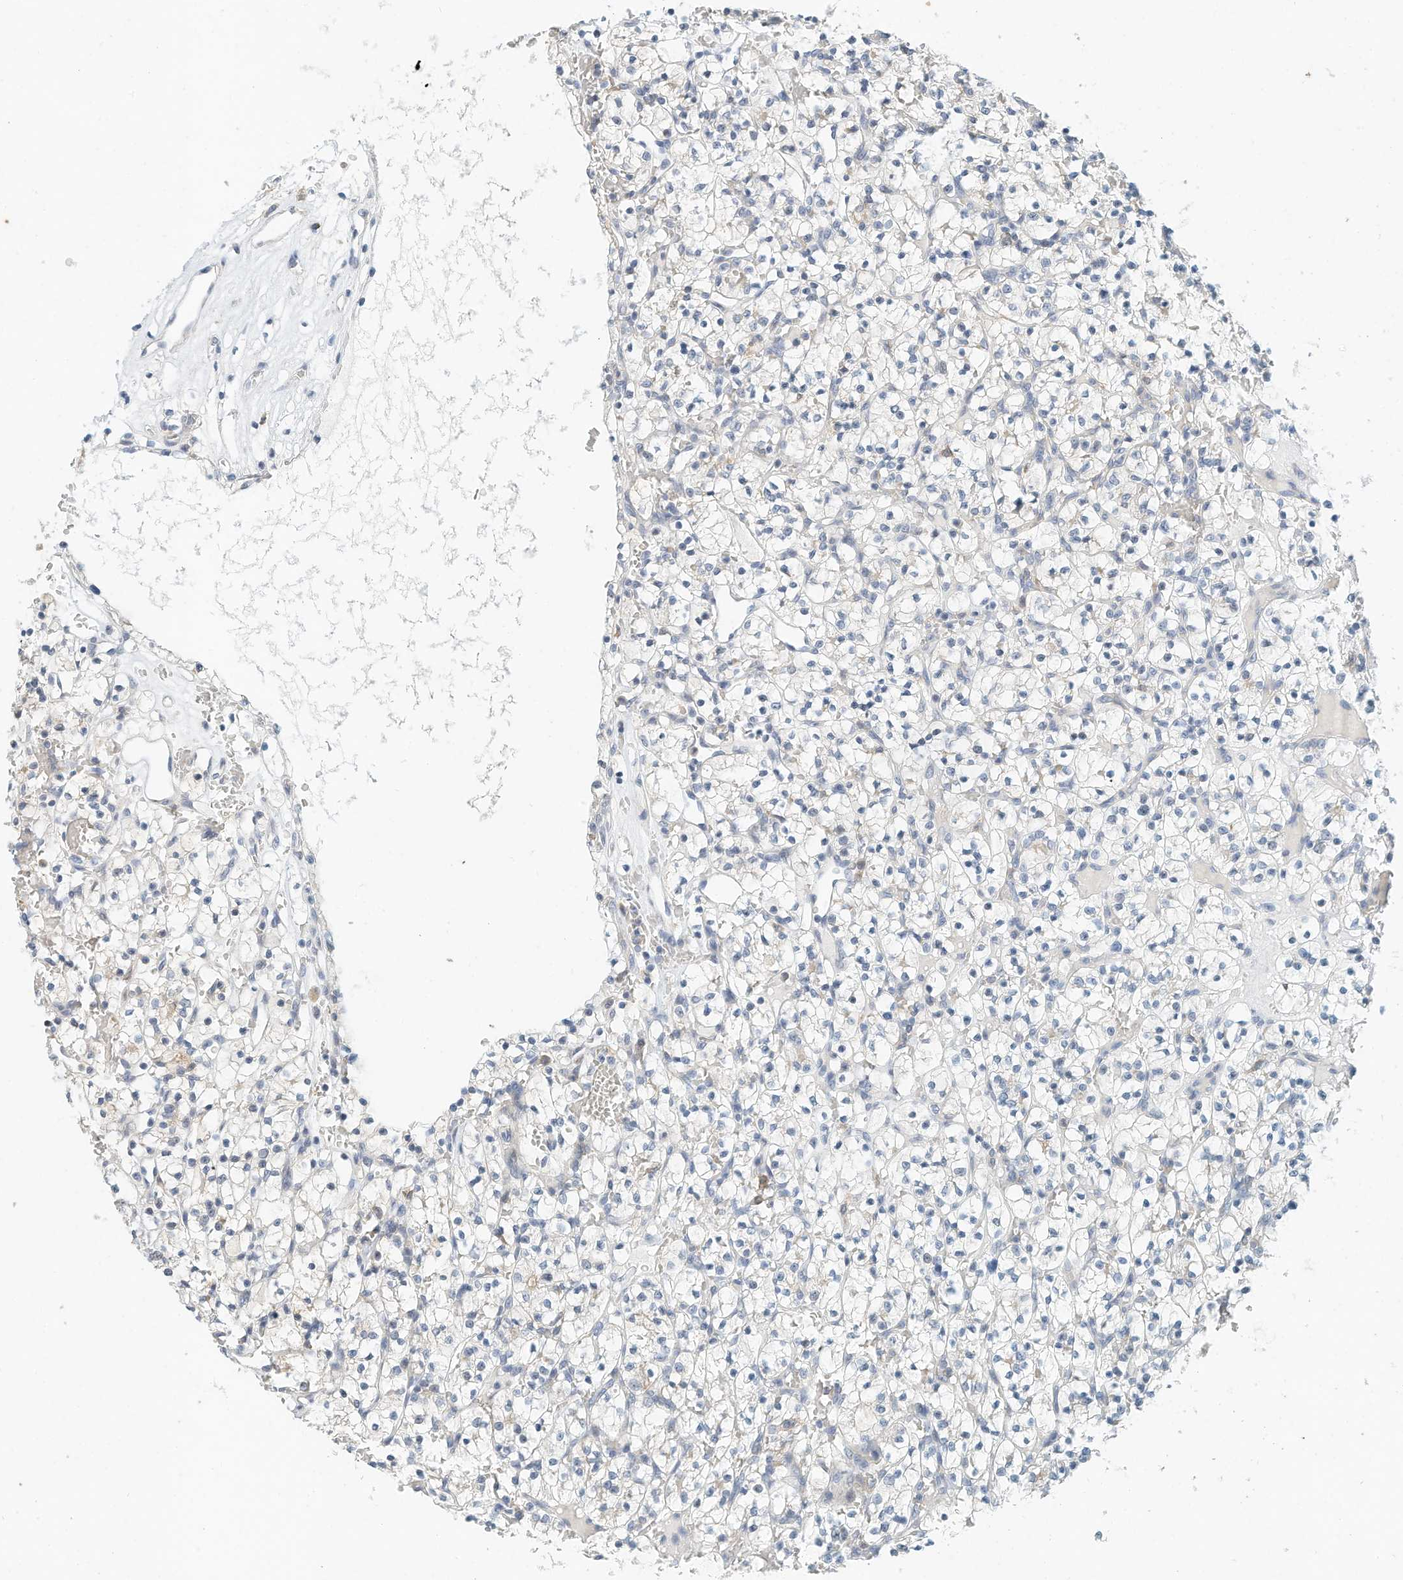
{"staining": {"intensity": "negative", "quantity": "none", "location": "none"}, "tissue": "renal cancer", "cell_type": "Tumor cells", "image_type": "cancer", "snomed": [{"axis": "morphology", "description": "Adenocarcinoma, NOS"}, {"axis": "topography", "description": "Kidney"}], "caption": "DAB immunohistochemical staining of renal cancer displays no significant expression in tumor cells.", "gene": "MICAL1", "patient": {"sex": "female", "age": 57}}